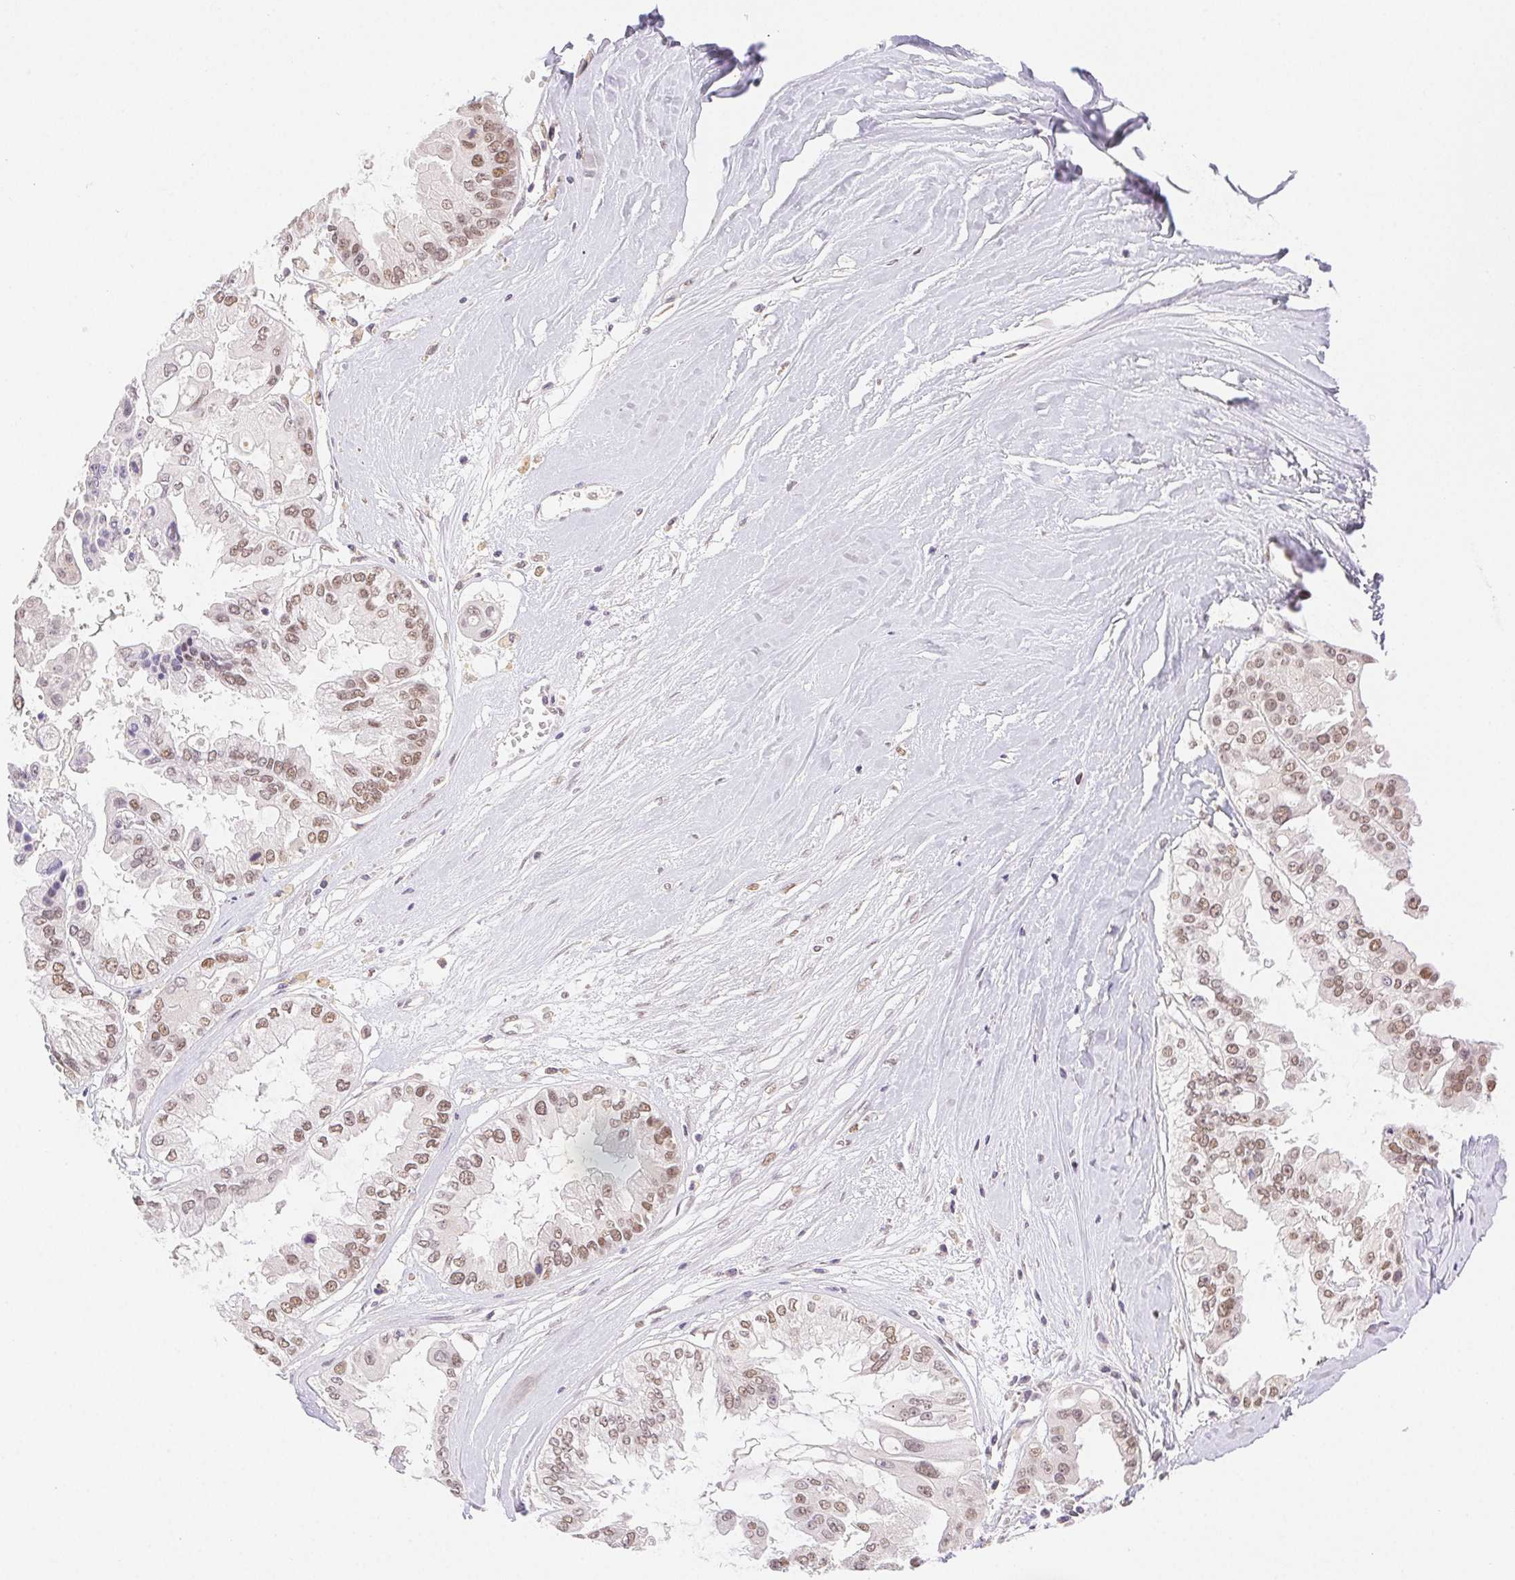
{"staining": {"intensity": "moderate", "quantity": "25%-75%", "location": "nuclear"}, "tissue": "ovarian cancer", "cell_type": "Tumor cells", "image_type": "cancer", "snomed": [{"axis": "morphology", "description": "Cystadenocarcinoma, serous, NOS"}, {"axis": "topography", "description": "Ovary"}], "caption": "High-magnification brightfield microscopy of ovarian cancer (serous cystadenocarcinoma) stained with DAB (3,3'-diaminobenzidine) (brown) and counterstained with hematoxylin (blue). tumor cells exhibit moderate nuclear positivity is present in about25%-75% of cells. (DAB (3,3'-diaminobenzidine) IHC, brown staining for protein, blue staining for nuclei).", "gene": "H2AZ2", "patient": {"sex": "female", "age": 56}}